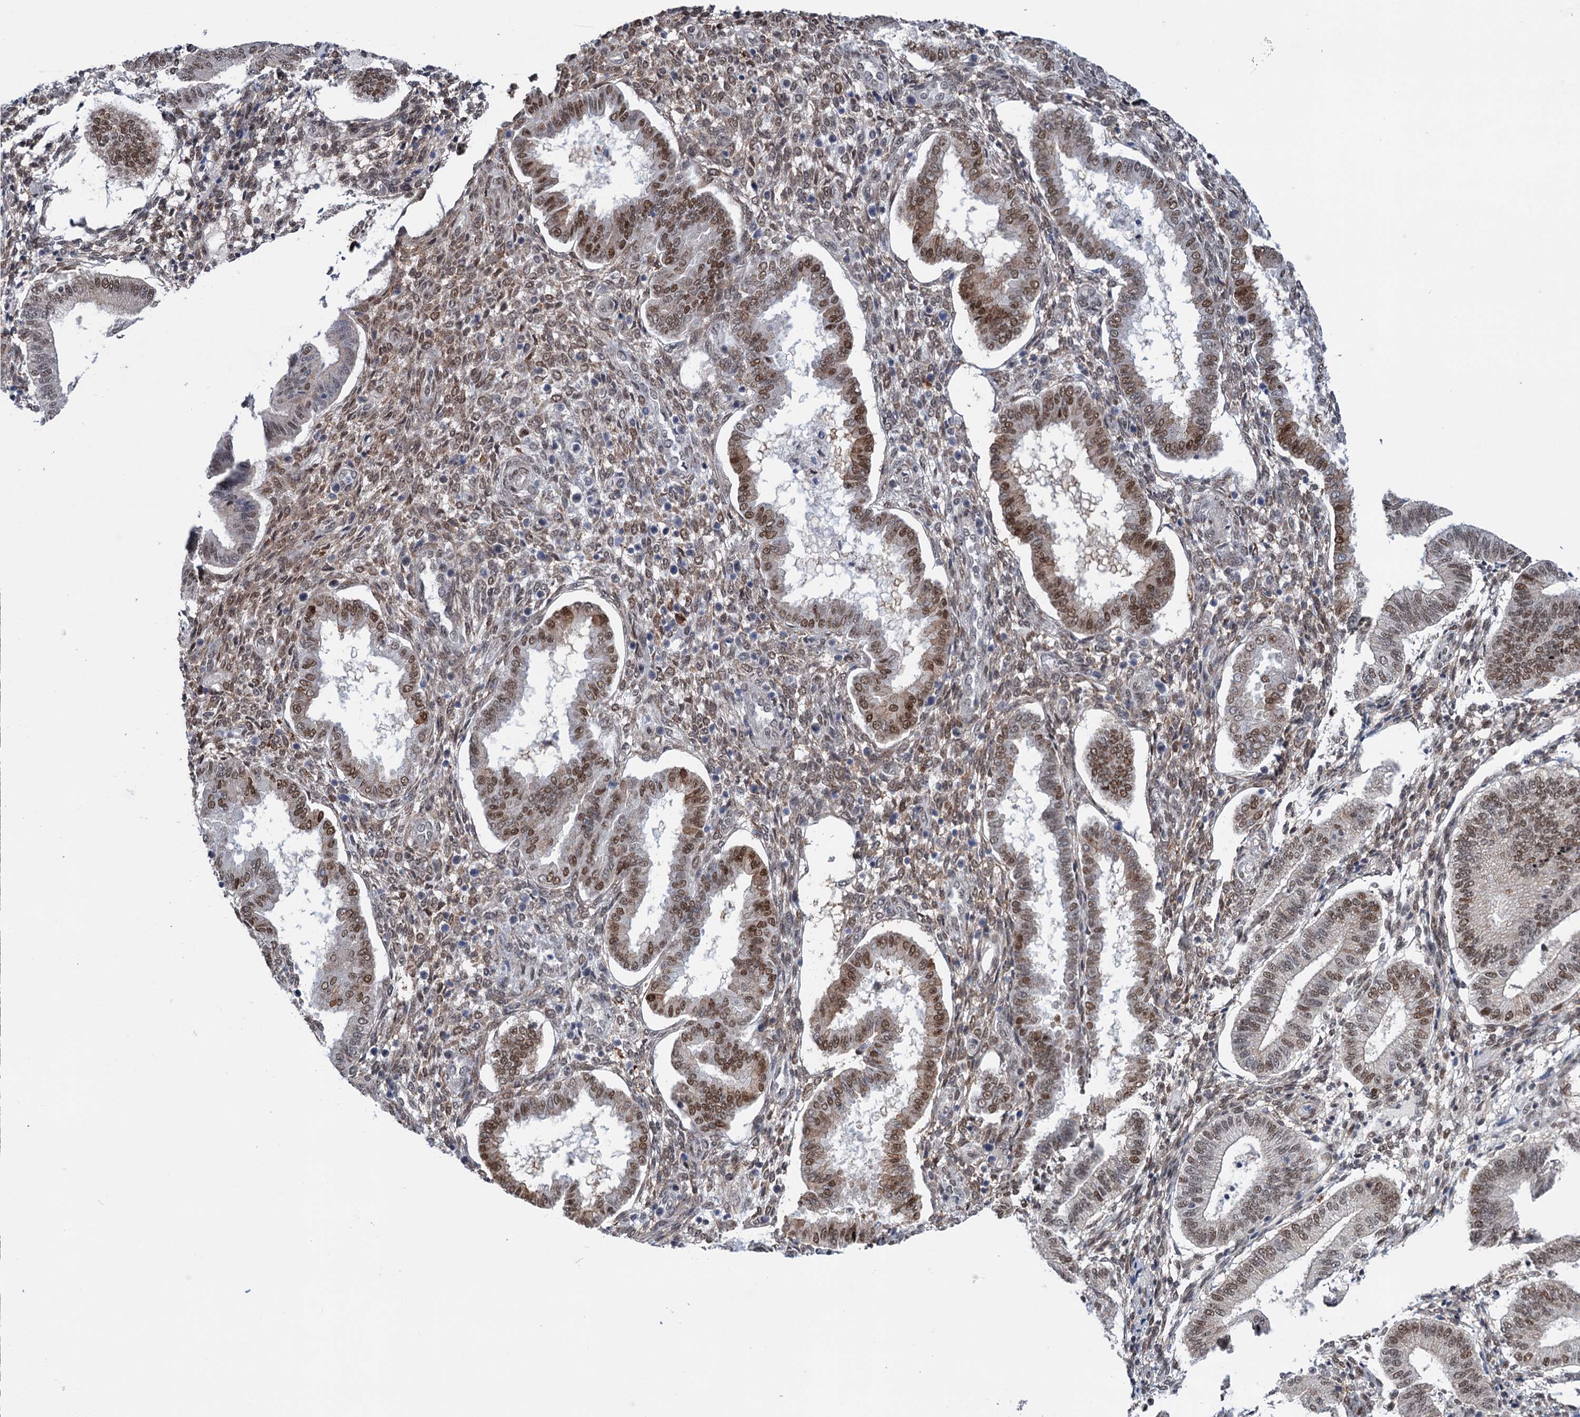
{"staining": {"intensity": "moderate", "quantity": "25%-75%", "location": "cytoplasmic/membranous,nuclear"}, "tissue": "endometrium", "cell_type": "Cells in endometrial stroma", "image_type": "normal", "snomed": [{"axis": "morphology", "description": "Normal tissue, NOS"}, {"axis": "topography", "description": "Endometrium"}], "caption": "Immunohistochemistry (DAB) staining of normal human endometrium shows moderate cytoplasmic/membranous,nuclear protein positivity in approximately 25%-75% of cells in endometrial stroma. Ihc stains the protein in brown and the nuclei are stained blue.", "gene": "FAM53A", "patient": {"sex": "female", "age": 24}}